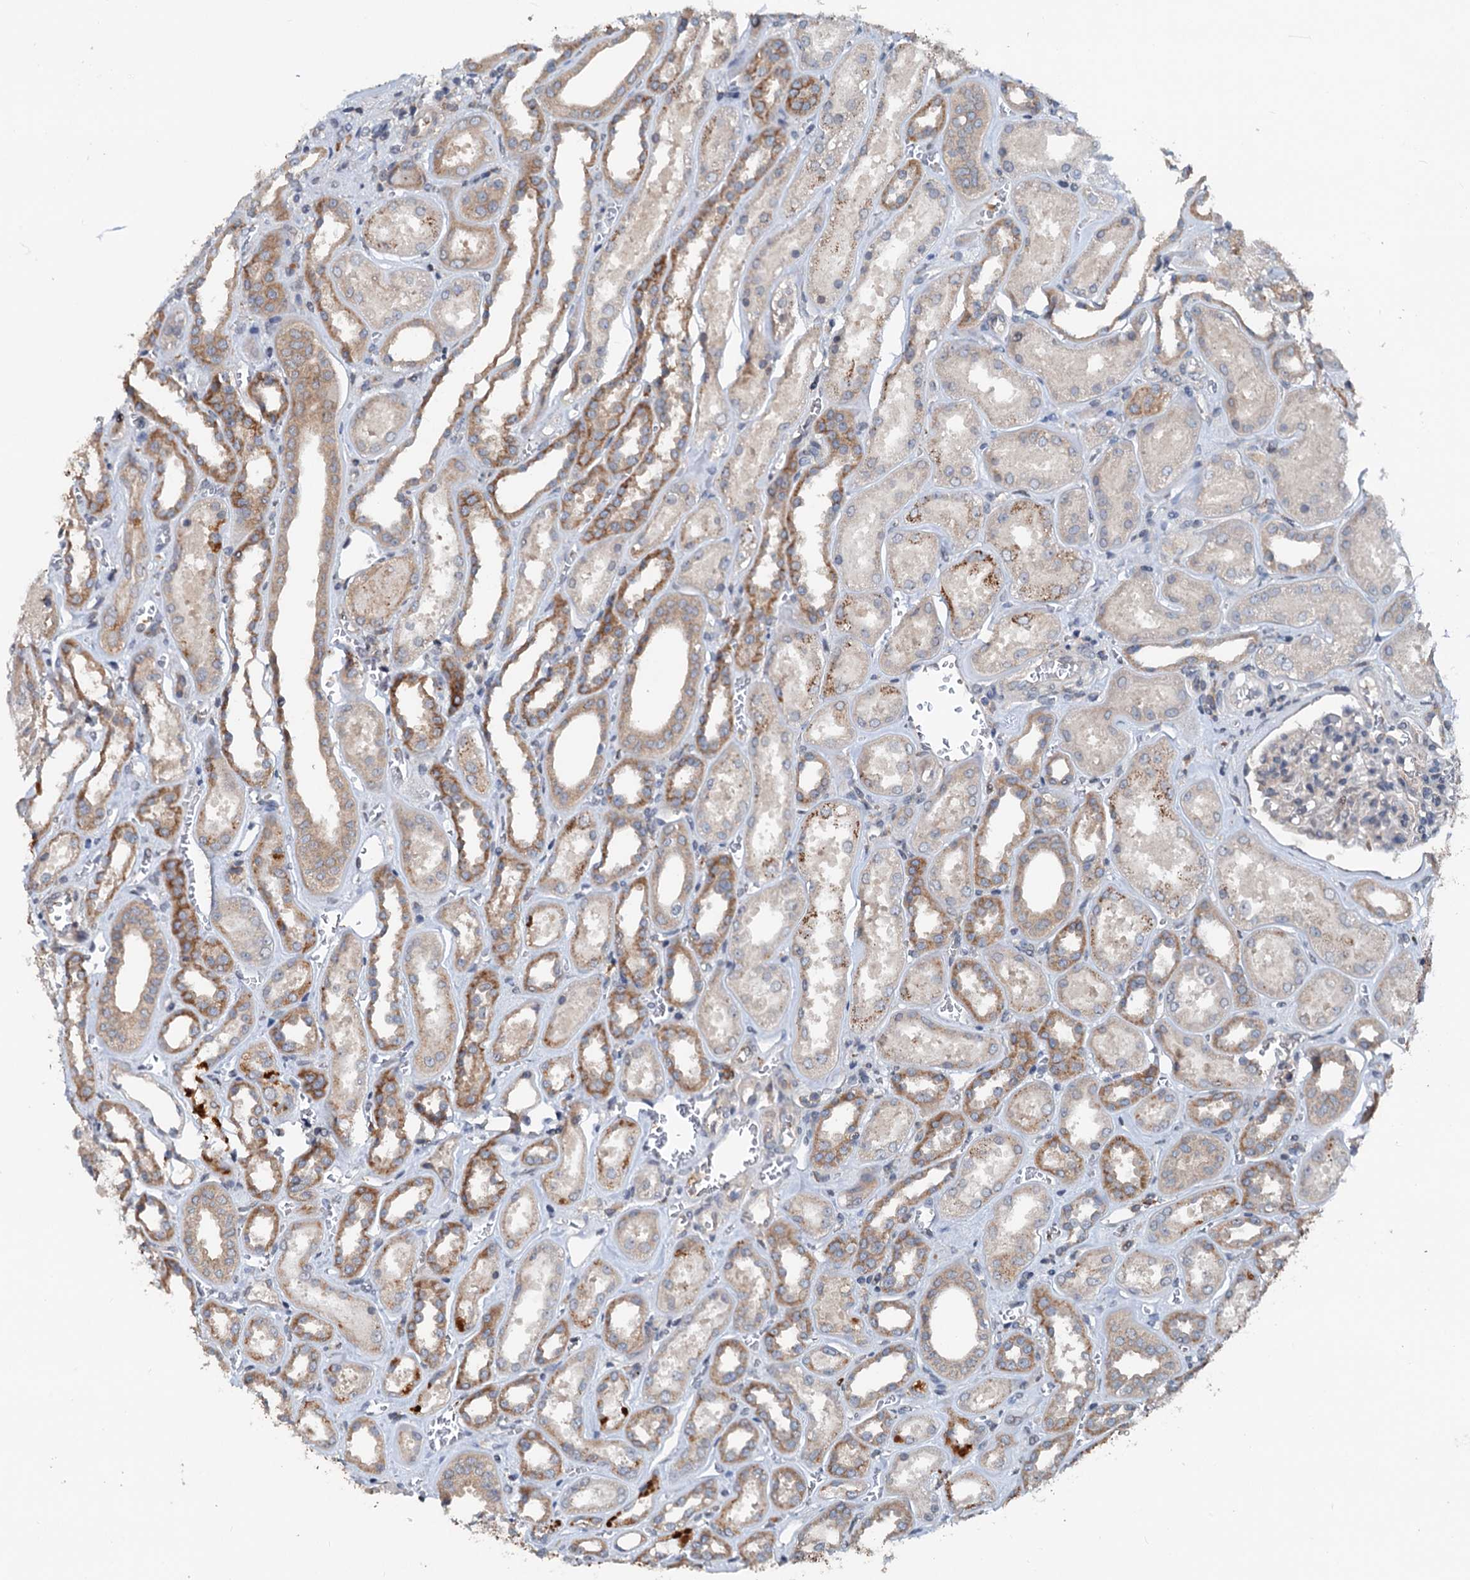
{"staining": {"intensity": "weak", "quantity": "25%-75%", "location": "cytoplasmic/membranous"}, "tissue": "kidney", "cell_type": "Cells in glomeruli", "image_type": "normal", "snomed": [{"axis": "morphology", "description": "Normal tissue, NOS"}, {"axis": "morphology", "description": "Adenocarcinoma, NOS"}, {"axis": "topography", "description": "Kidney"}], "caption": "Immunohistochemistry (IHC) staining of normal kidney, which reveals low levels of weak cytoplasmic/membranous positivity in about 25%-75% of cells in glomeruli indicating weak cytoplasmic/membranous protein expression. The staining was performed using DAB (3,3'-diaminobenzidine) (brown) for protein detection and nuclei were counterstained in hematoxylin (blue).", "gene": "N4BP2L2", "patient": {"sex": "female", "age": 68}}